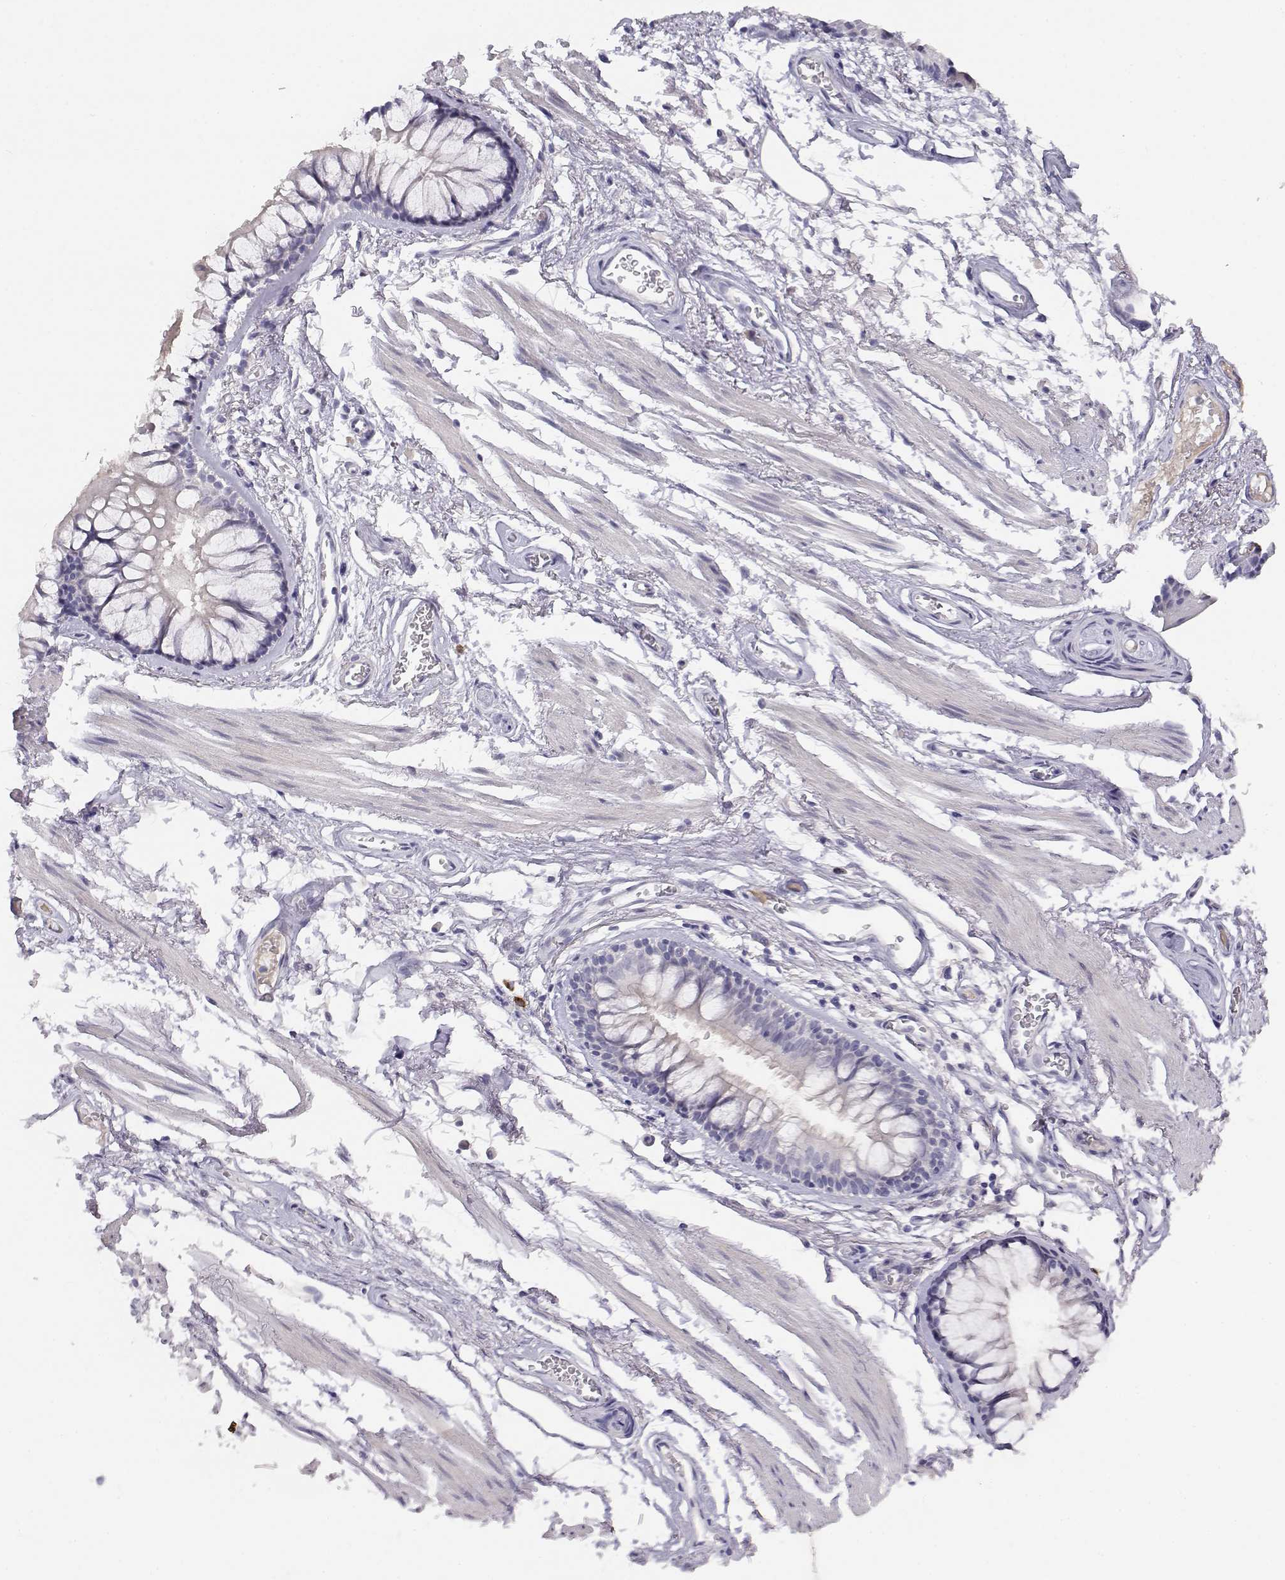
{"staining": {"intensity": "negative", "quantity": "none", "location": "none"}, "tissue": "adipose tissue", "cell_type": "Adipocytes", "image_type": "normal", "snomed": [{"axis": "morphology", "description": "Normal tissue, NOS"}, {"axis": "topography", "description": "Cartilage tissue"}, {"axis": "topography", "description": "Bronchus"}], "caption": "A high-resolution image shows IHC staining of normal adipose tissue, which reveals no significant expression in adipocytes.", "gene": "CDHR1", "patient": {"sex": "female", "age": 79}}